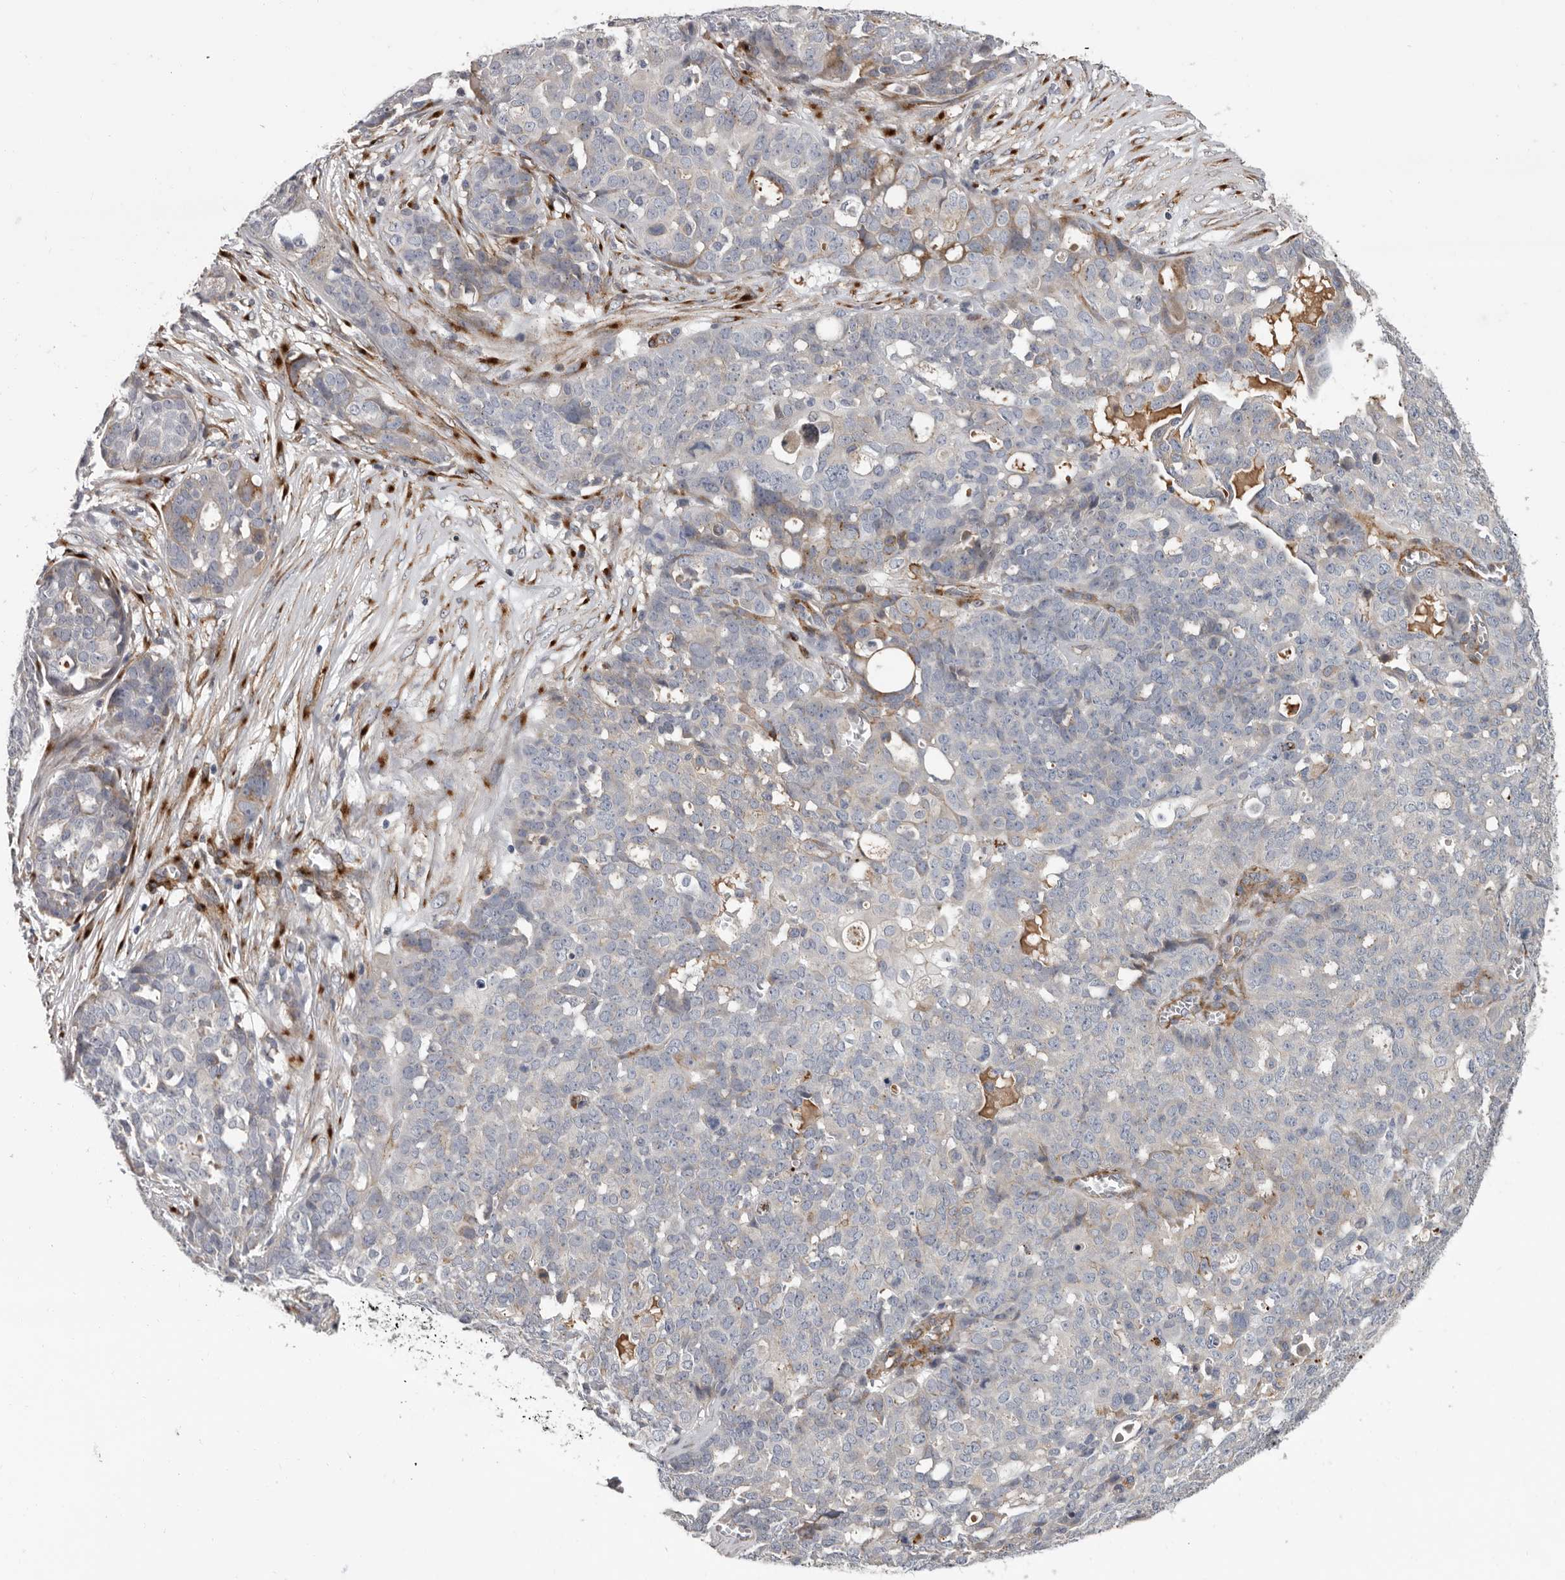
{"staining": {"intensity": "negative", "quantity": "none", "location": "none"}, "tissue": "ovarian cancer", "cell_type": "Tumor cells", "image_type": "cancer", "snomed": [{"axis": "morphology", "description": "Cystadenocarcinoma, serous, NOS"}, {"axis": "topography", "description": "Soft tissue"}, {"axis": "topography", "description": "Ovary"}], "caption": "Immunohistochemical staining of human serous cystadenocarcinoma (ovarian) demonstrates no significant staining in tumor cells. (IHC, brightfield microscopy, high magnification).", "gene": "ATXN3L", "patient": {"sex": "female", "age": 57}}